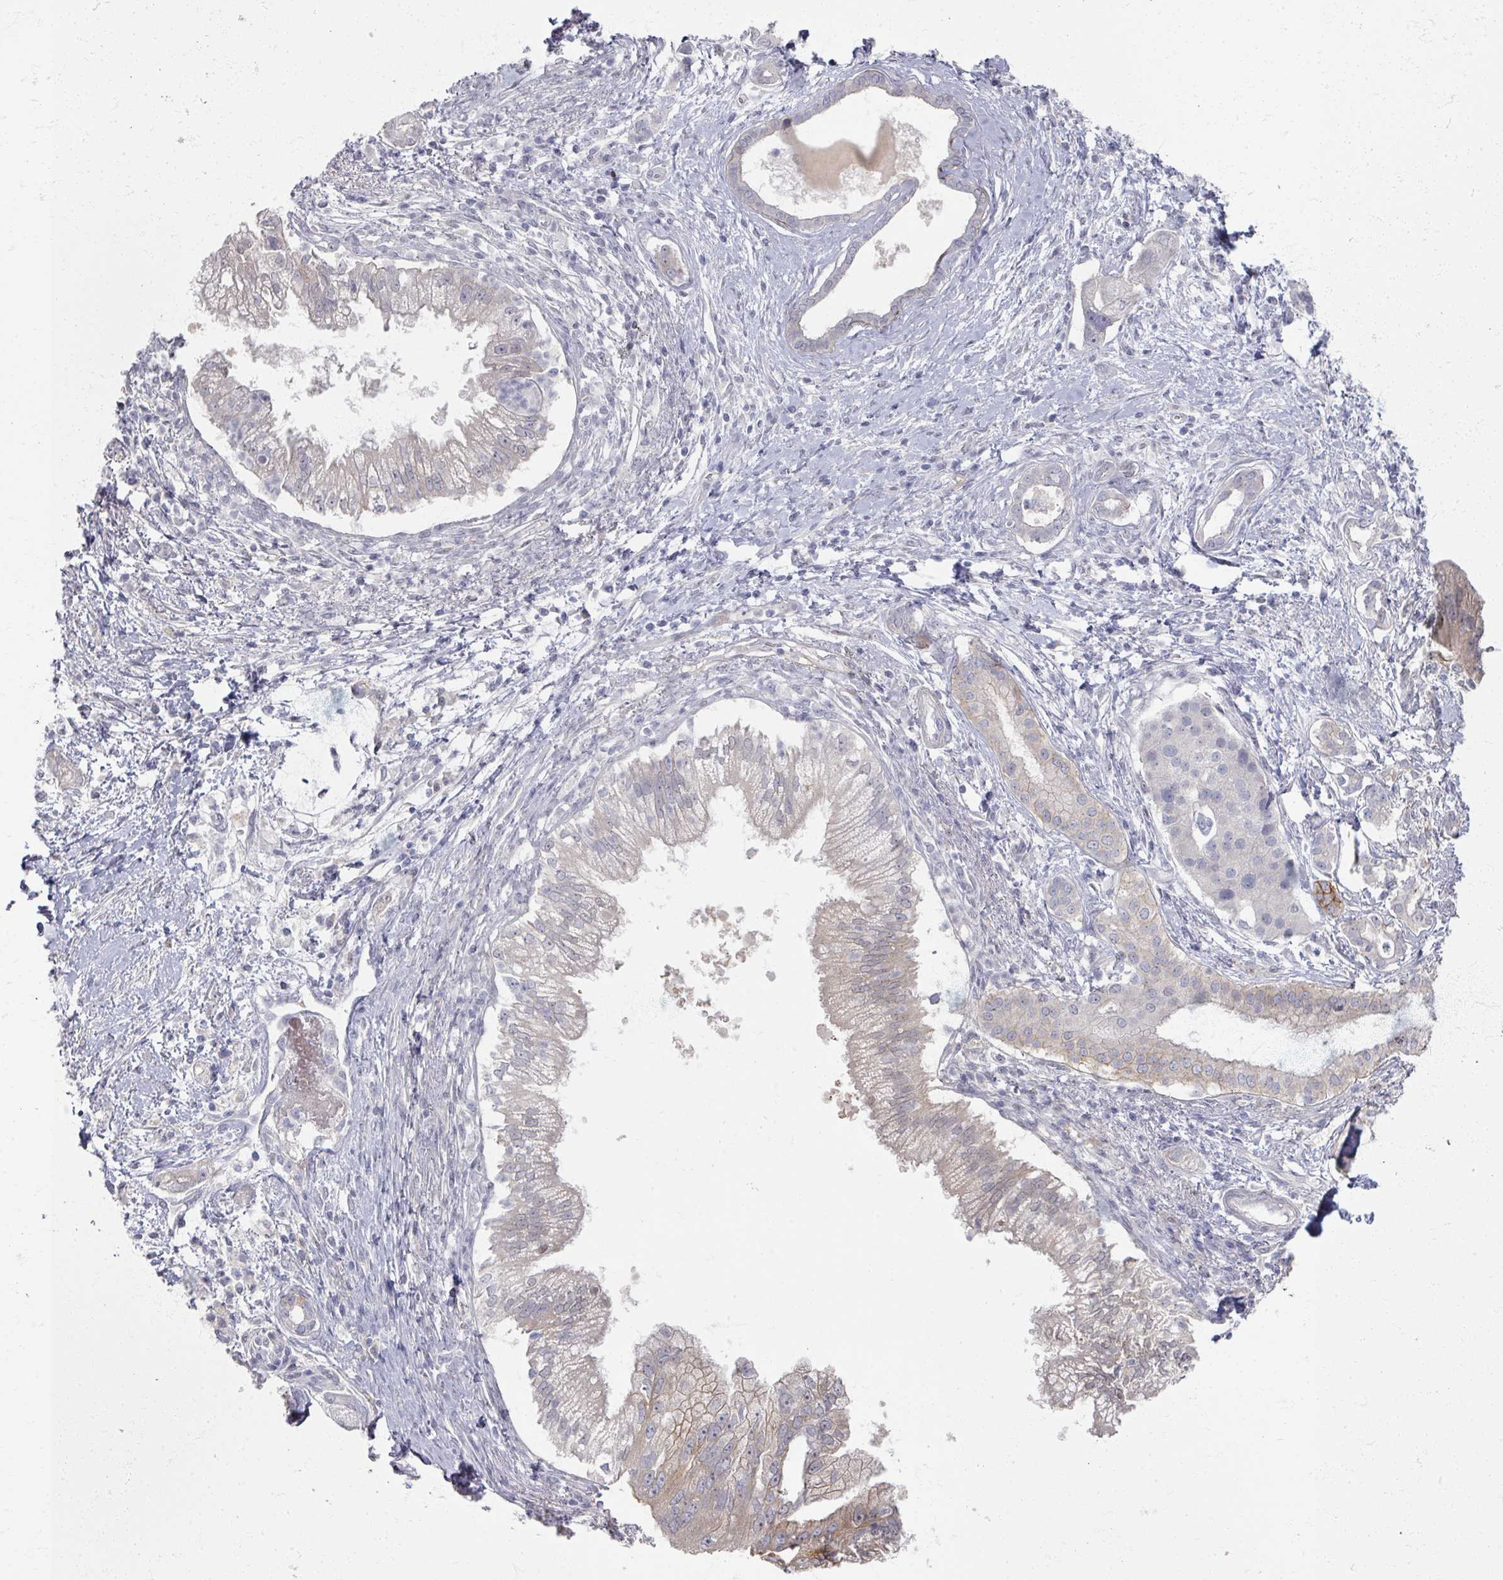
{"staining": {"intensity": "negative", "quantity": "none", "location": "none"}, "tissue": "pancreatic cancer", "cell_type": "Tumor cells", "image_type": "cancer", "snomed": [{"axis": "morphology", "description": "Adenocarcinoma, NOS"}, {"axis": "topography", "description": "Pancreas"}], "caption": "Image shows no significant protein expression in tumor cells of pancreatic cancer.", "gene": "TTYH3", "patient": {"sex": "male", "age": 70}}